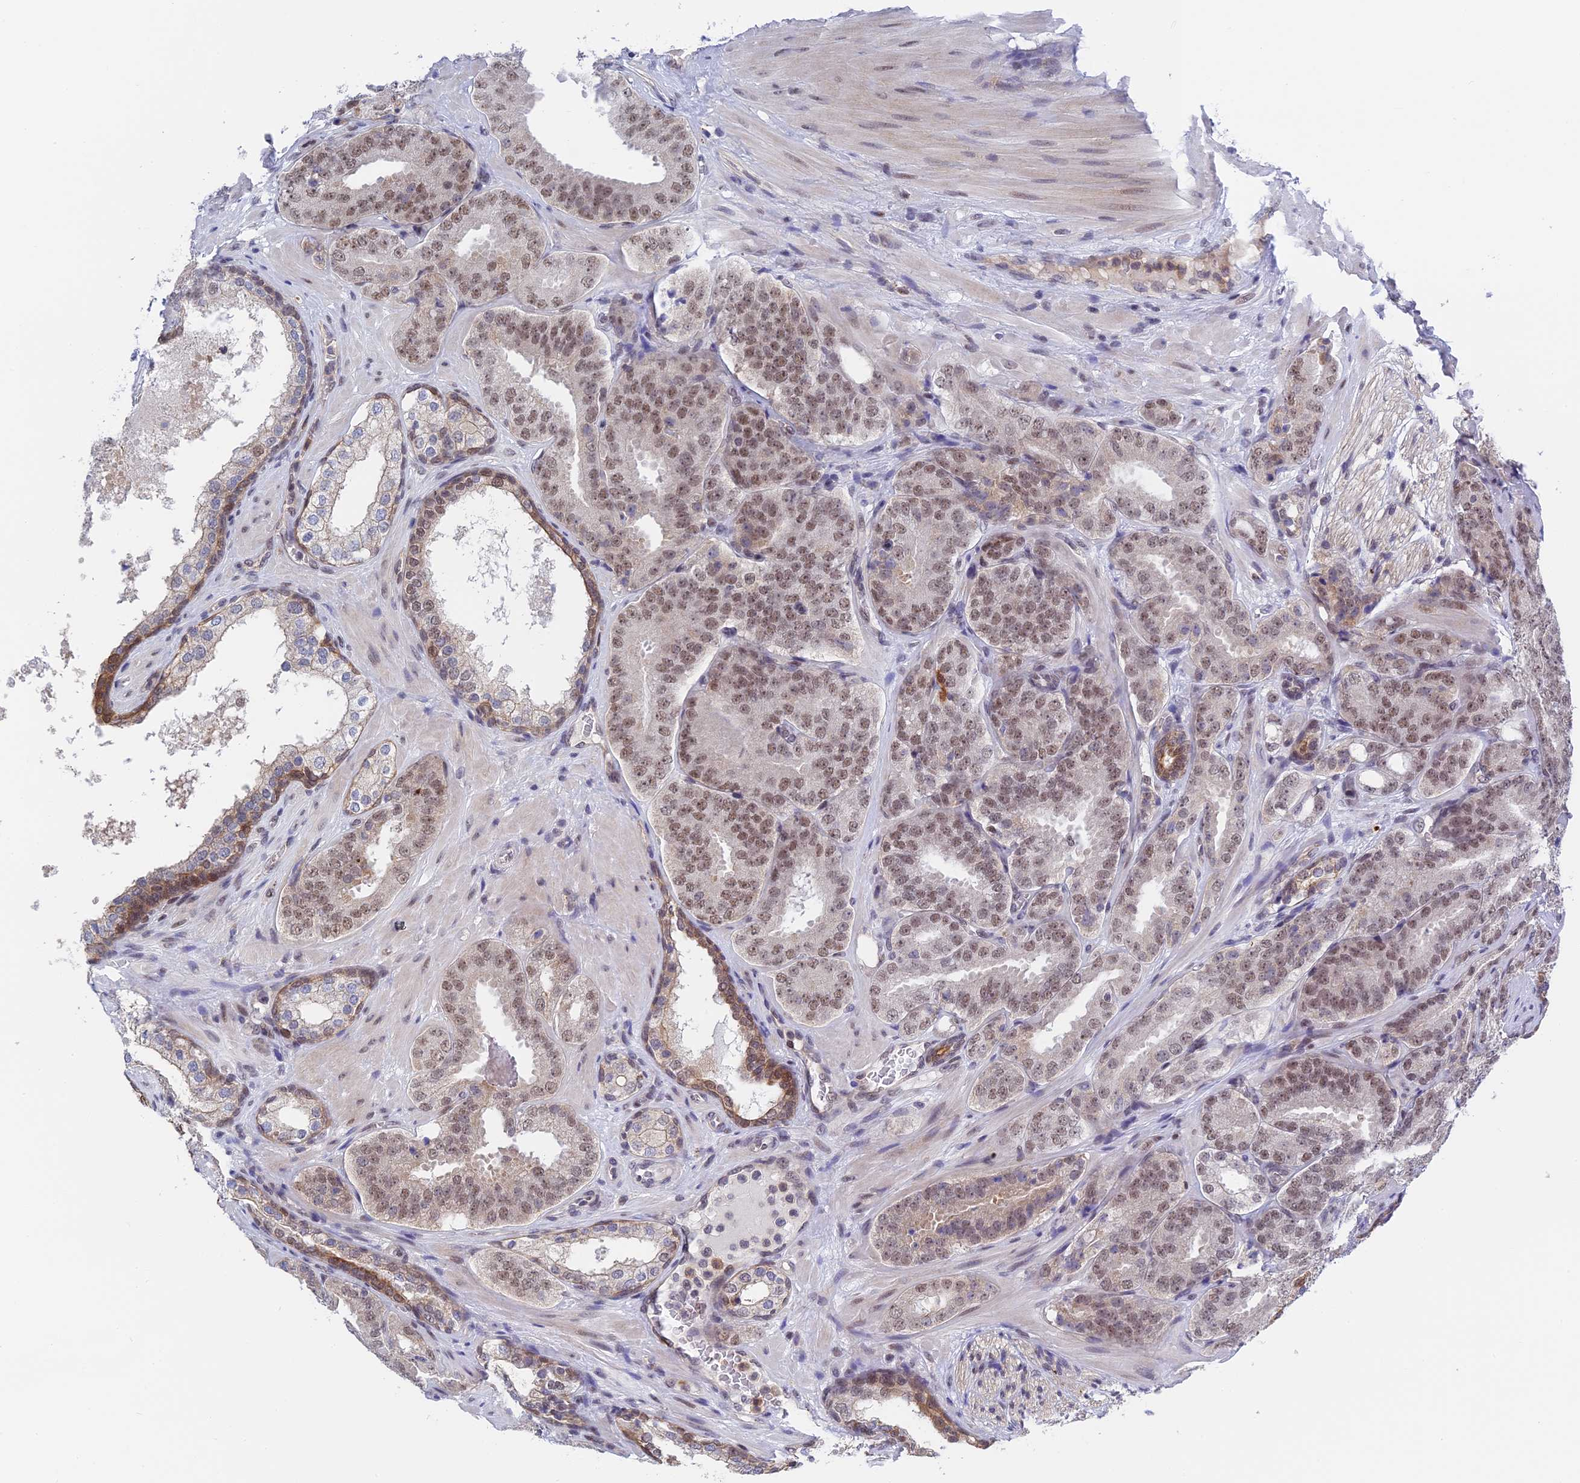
{"staining": {"intensity": "moderate", "quantity": ">75%", "location": "nuclear"}, "tissue": "prostate cancer", "cell_type": "Tumor cells", "image_type": "cancer", "snomed": [{"axis": "morphology", "description": "Adenocarcinoma, High grade"}, {"axis": "topography", "description": "Prostate"}], "caption": "High-grade adenocarcinoma (prostate) stained for a protein displays moderate nuclear positivity in tumor cells. (Brightfield microscopy of DAB IHC at high magnification).", "gene": "TCEA1", "patient": {"sex": "male", "age": 63}}